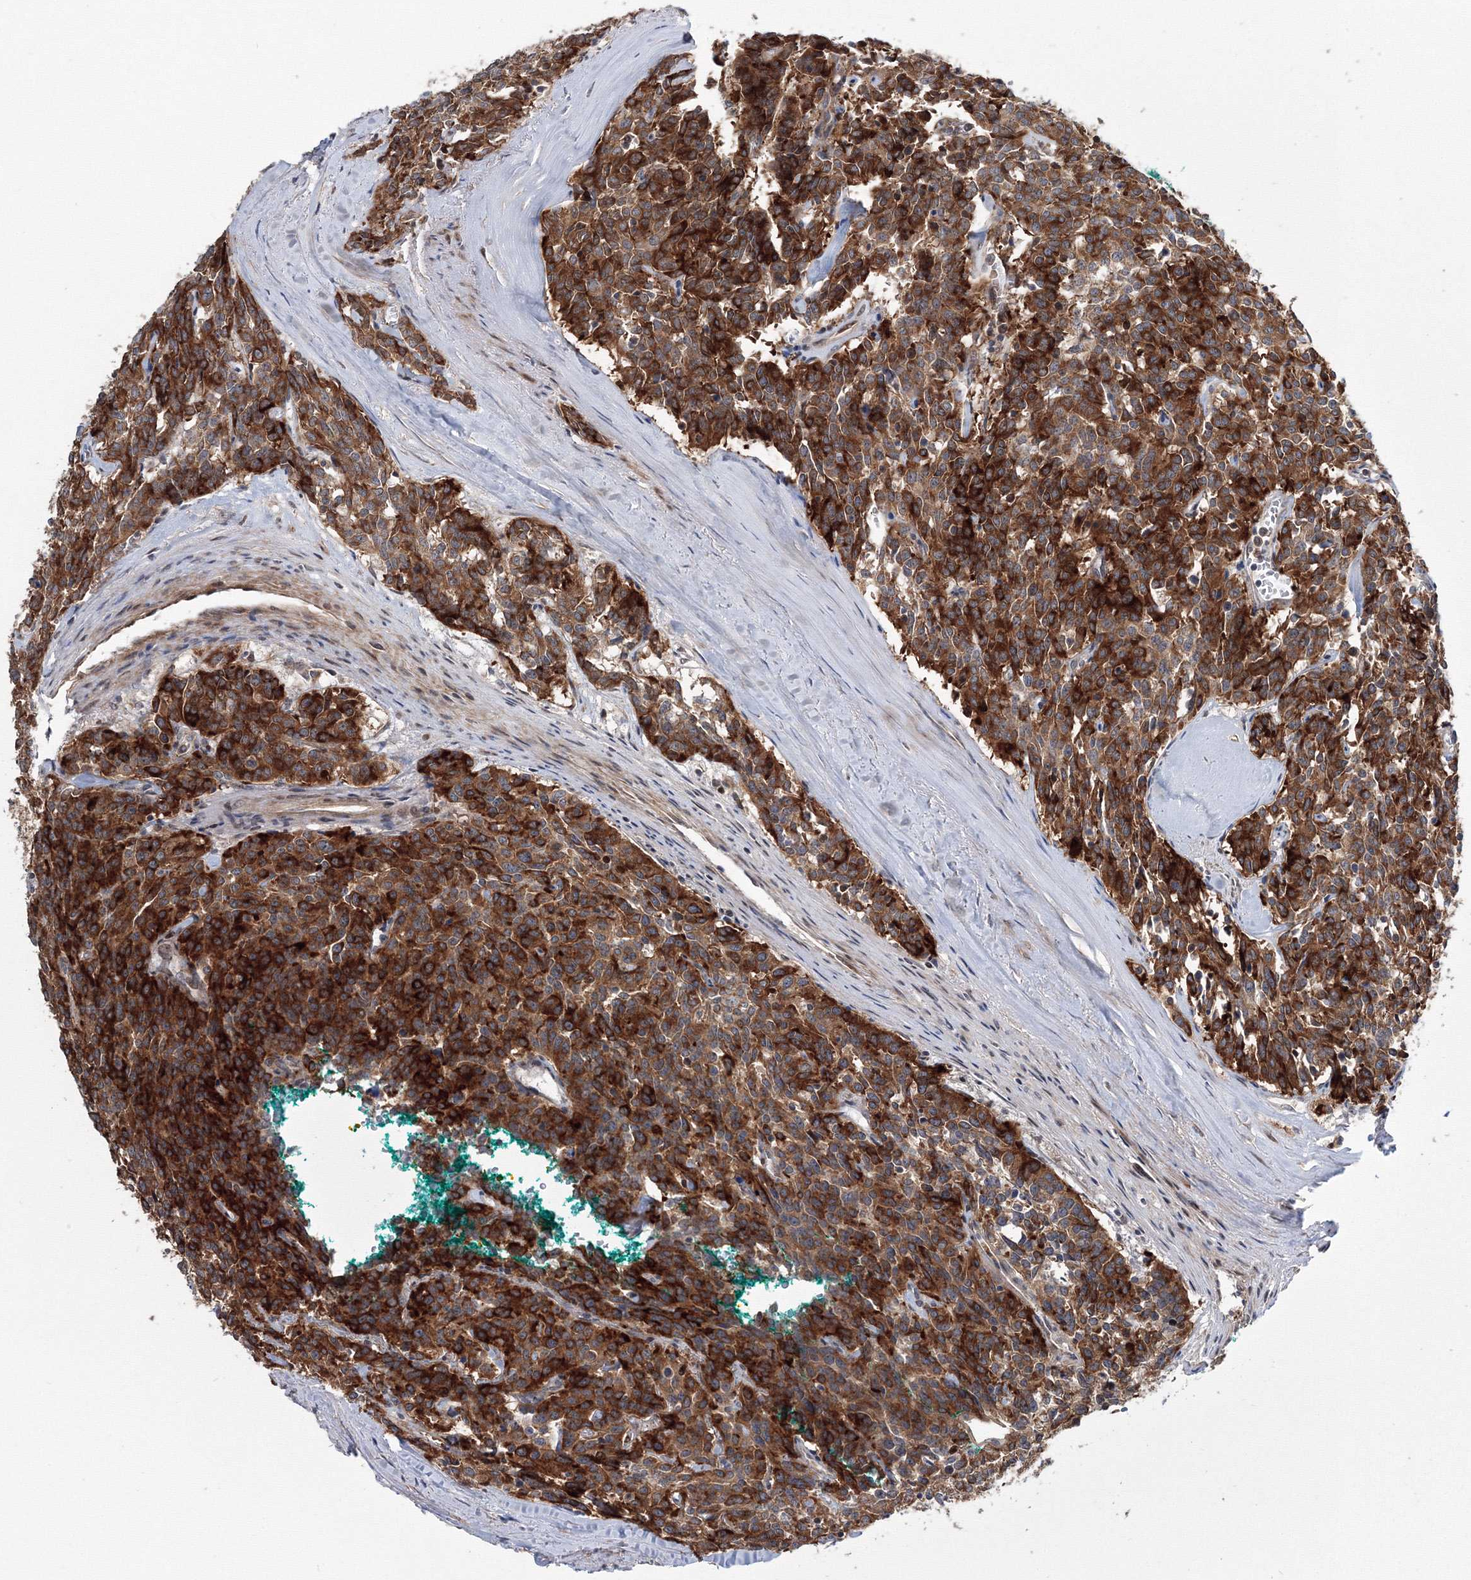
{"staining": {"intensity": "strong", "quantity": ">75%", "location": "cytoplasmic/membranous"}, "tissue": "carcinoid", "cell_type": "Tumor cells", "image_type": "cancer", "snomed": [{"axis": "morphology", "description": "Carcinoid, malignant, NOS"}, {"axis": "topography", "description": "Lung"}], "caption": "Carcinoid was stained to show a protein in brown. There is high levels of strong cytoplasmic/membranous staining in approximately >75% of tumor cells.", "gene": "RANBP3L", "patient": {"sex": "female", "age": 46}}